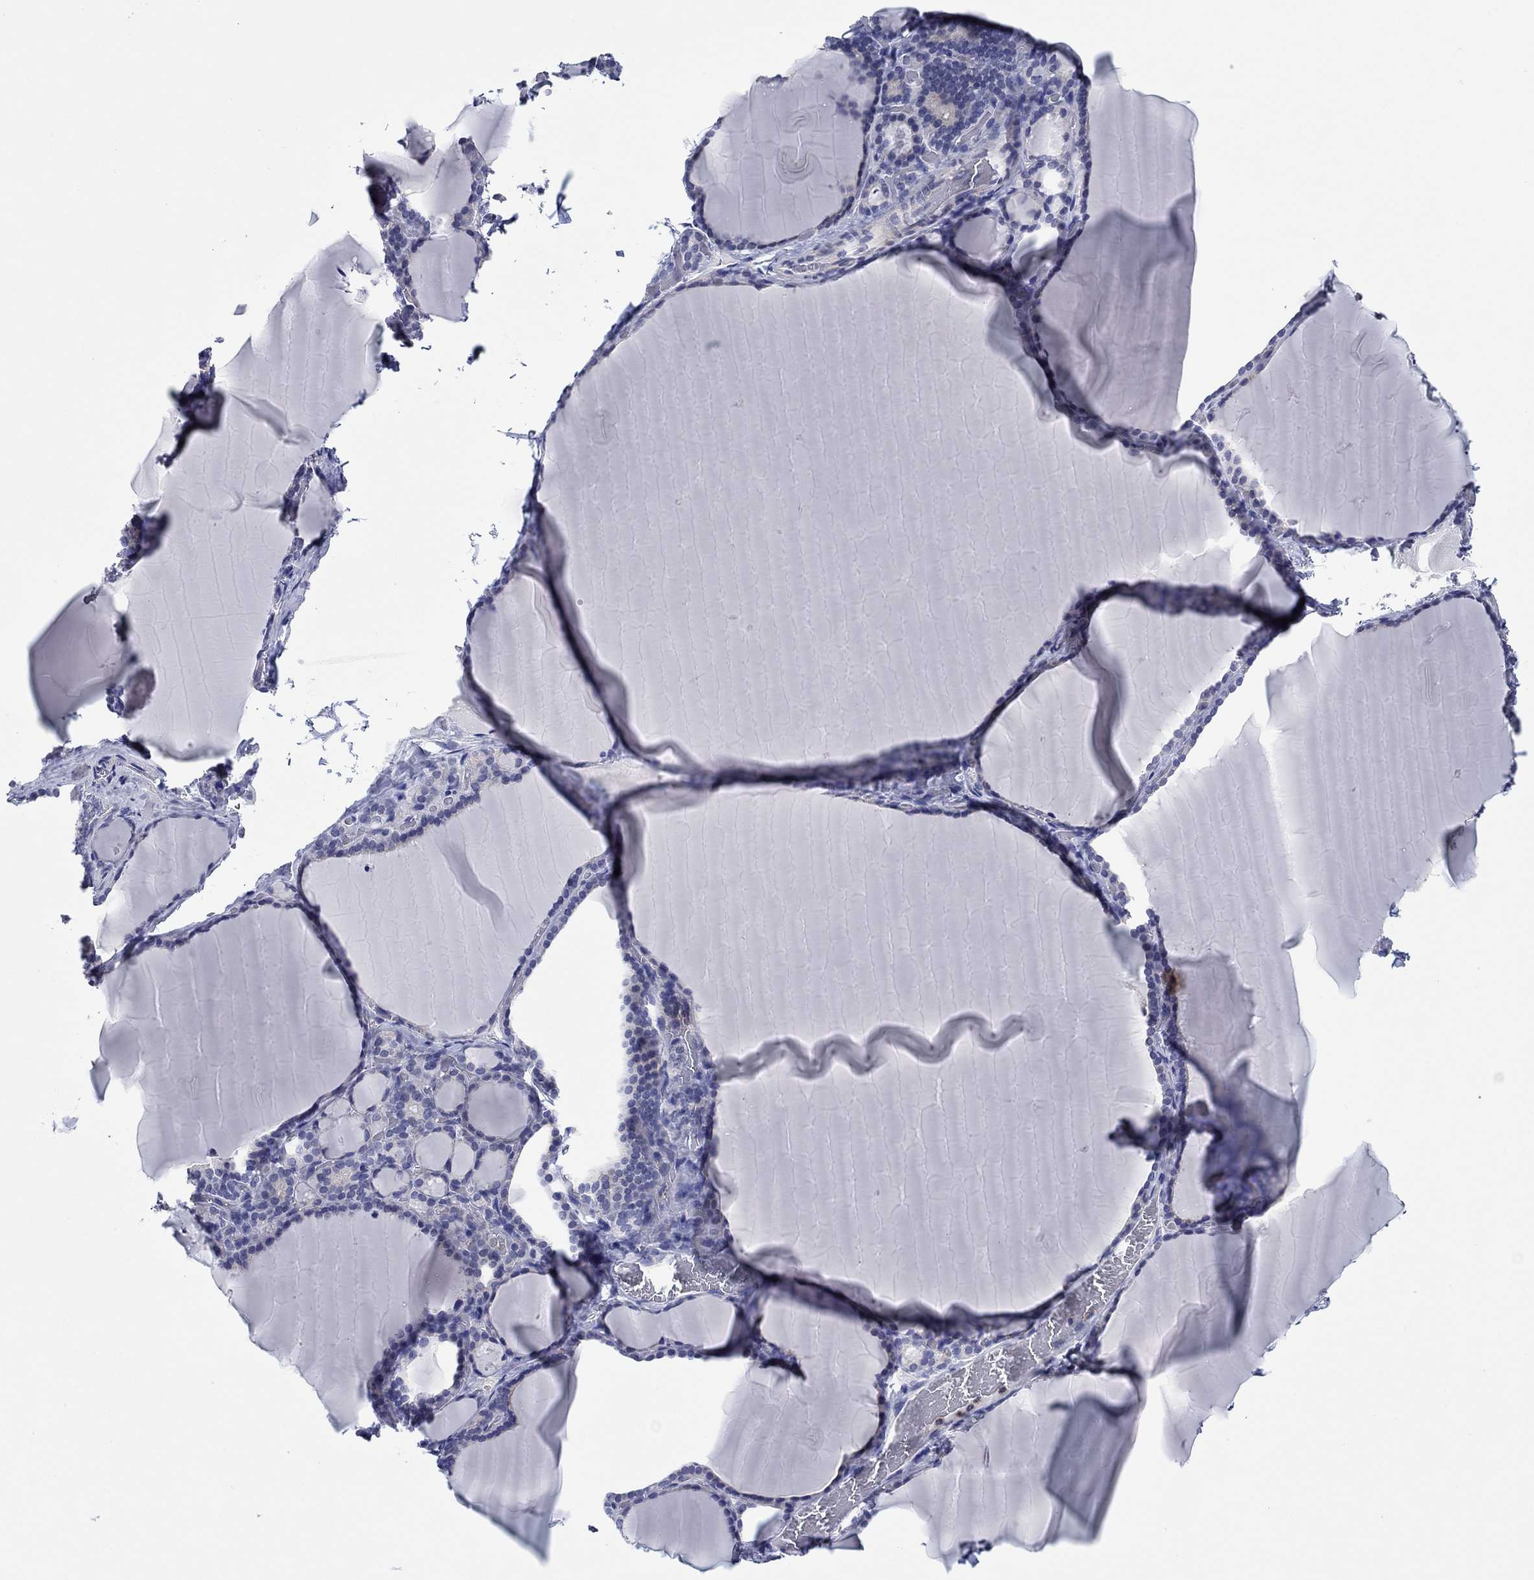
{"staining": {"intensity": "weak", "quantity": "<25%", "location": "cytoplasmic/membranous"}, "tissue": "thyroid gland", "cell_type": "Glandular cells", "image_type": "normal", "snomed": [{"axis": "morphology", "description": "Normal tissue, NOS"}, {"axis": "morphology", "description": "Hyperplasia, NOS"}, {"axis": "topography", "description": "Thyroid gland"}], "caption": "The histopathology image demonstrates no significant staining in glandular cells of thyroid gland. The staining is performed using DAB brown chromogen with nuclei counter-stained in using hematoxylin.", "gene": "HDC", "patient": {"sex": "female", "age": 27}}